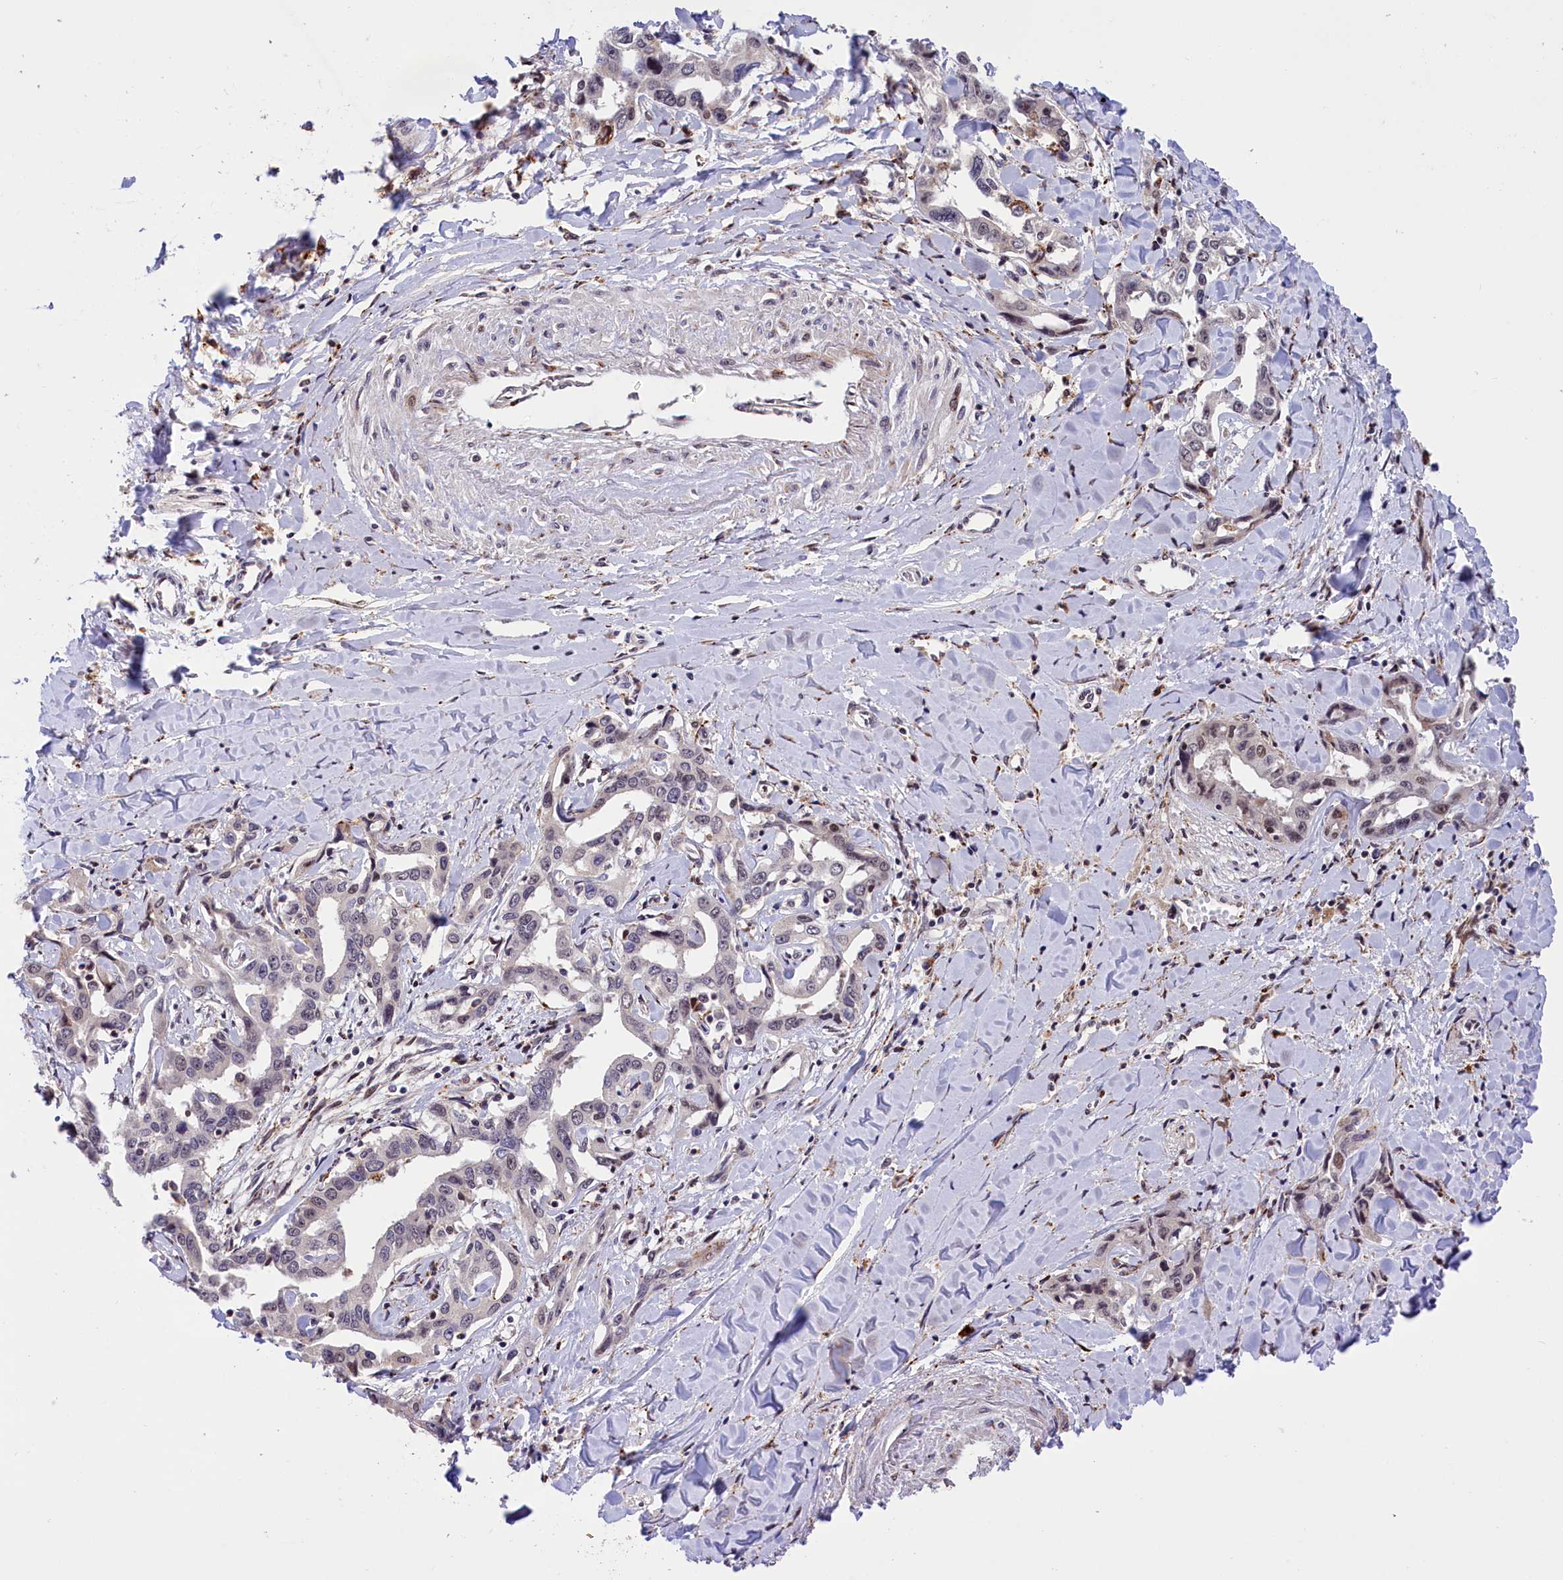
{"staining": {"intensity": "weak", "quantity": "<25%", "location": "nuclear"}, "tissue": "liver cancer", "cell_type": "Tumor cells", "image_type": "cancer", "snomed": [{"axis": "morphology", "description": "Cholangiocarcinoma"}, {"axis": "topography", "description": "Liver"}], "caption": "This image is of cholangiocarcinoma (liver) stained with immunohistochemistry to label a protein in brown with the nuclei are counter-stained blue. There is no staining in tumor cells.", "gene": "FBXO45", "patient": {"sex": "male", "age": 59}}